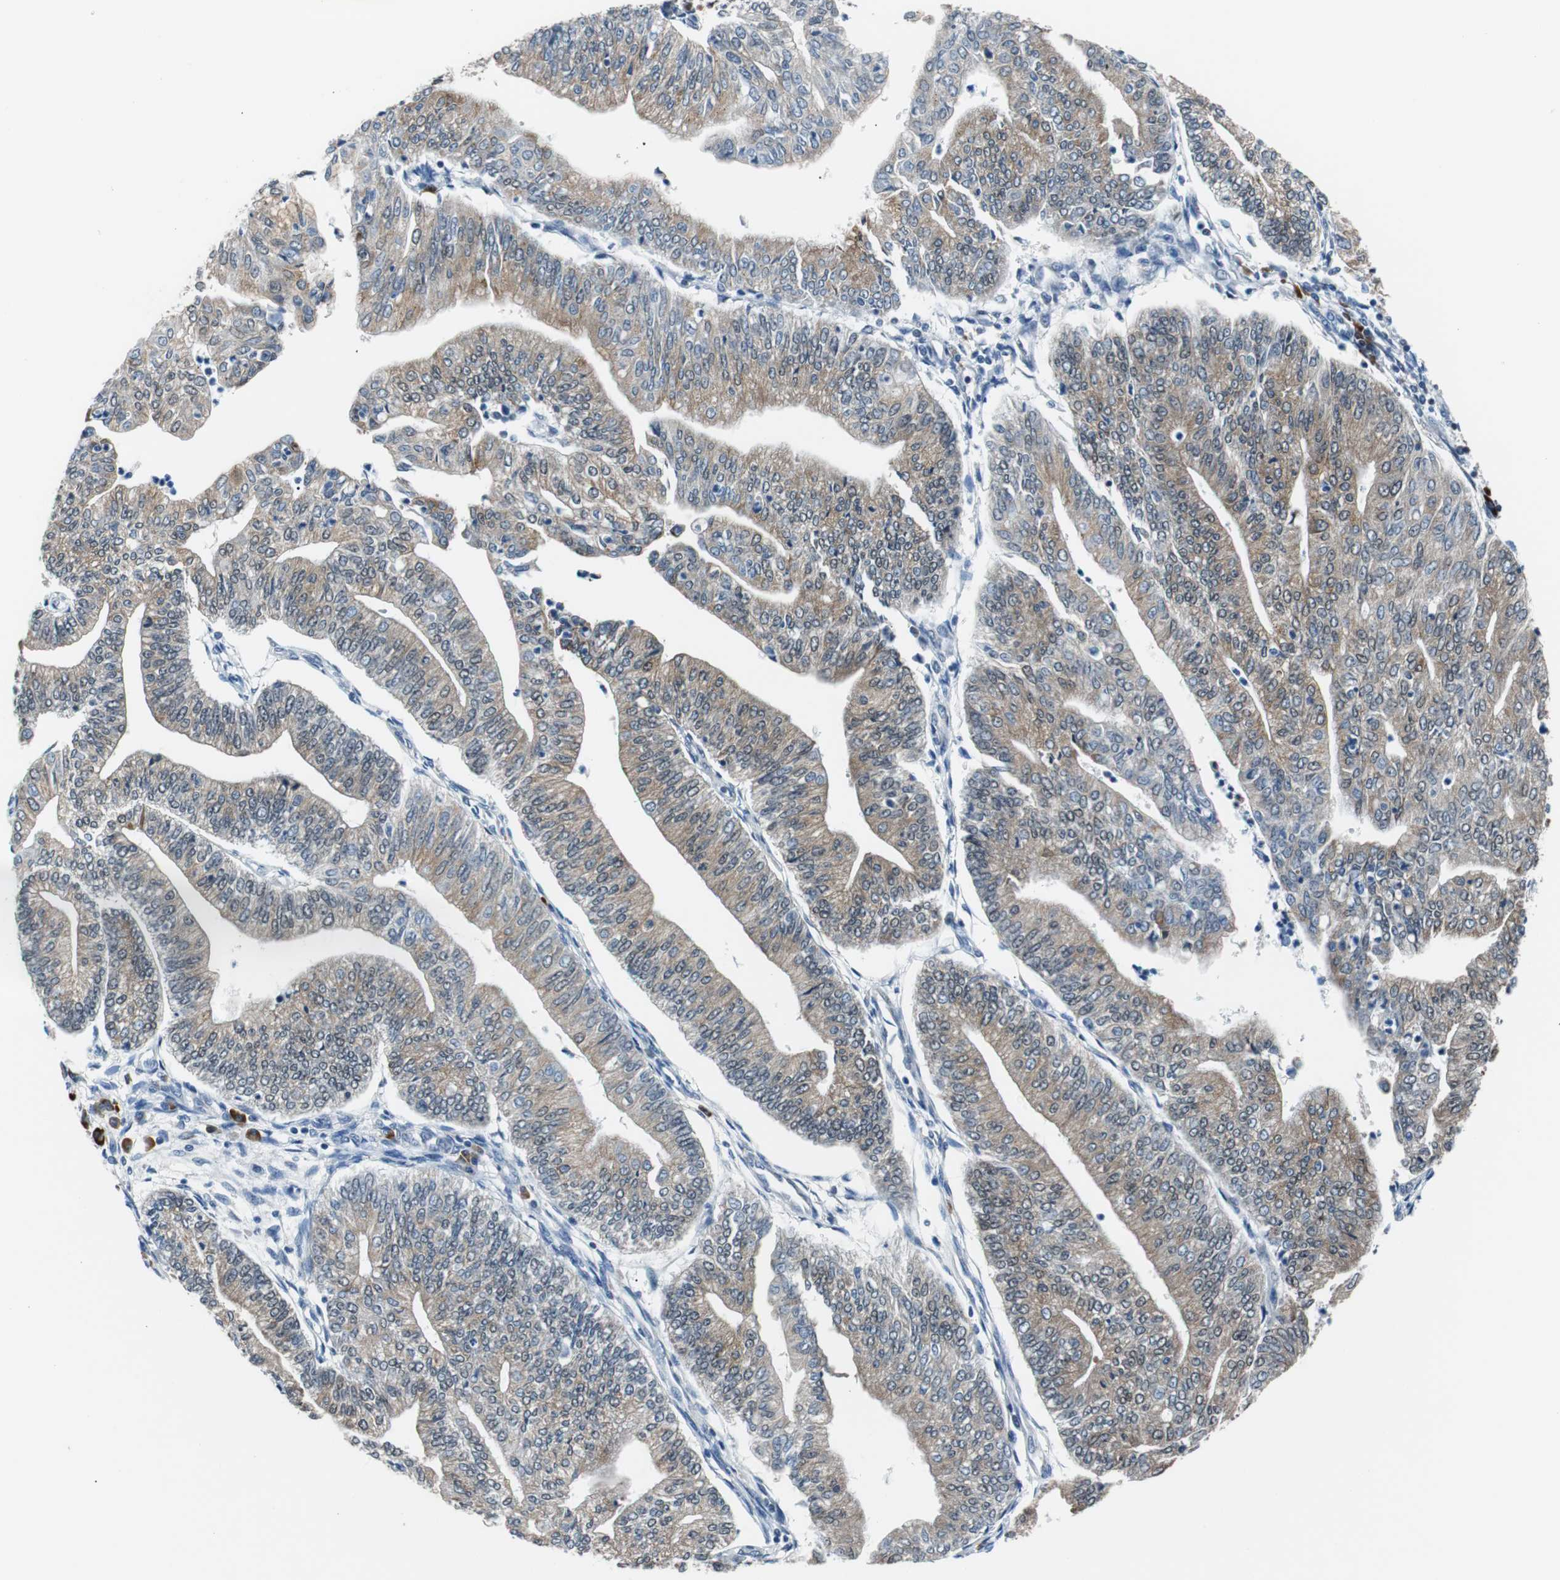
{"staining": {"intensity": "moderate", "quantity": "25%-75%", "location": "cytoplasmic/membranous"}, "tissue": "endometrial cancer", "cell_type": "Tumor cells", "image_type": "cancer", "snomed": [{"axis": "morphology", "description": "Adenocarcinoma, NOS"}, {"axis": "topography", "description": "Endometrium"}], "caption": "Endometrial cancer tissue exhibits moderate cytoplasmic/membranous positivity in about 25%-75% of tumor cells", "gene": "USP28", "patient": {"sex": "female", "age": 59}}